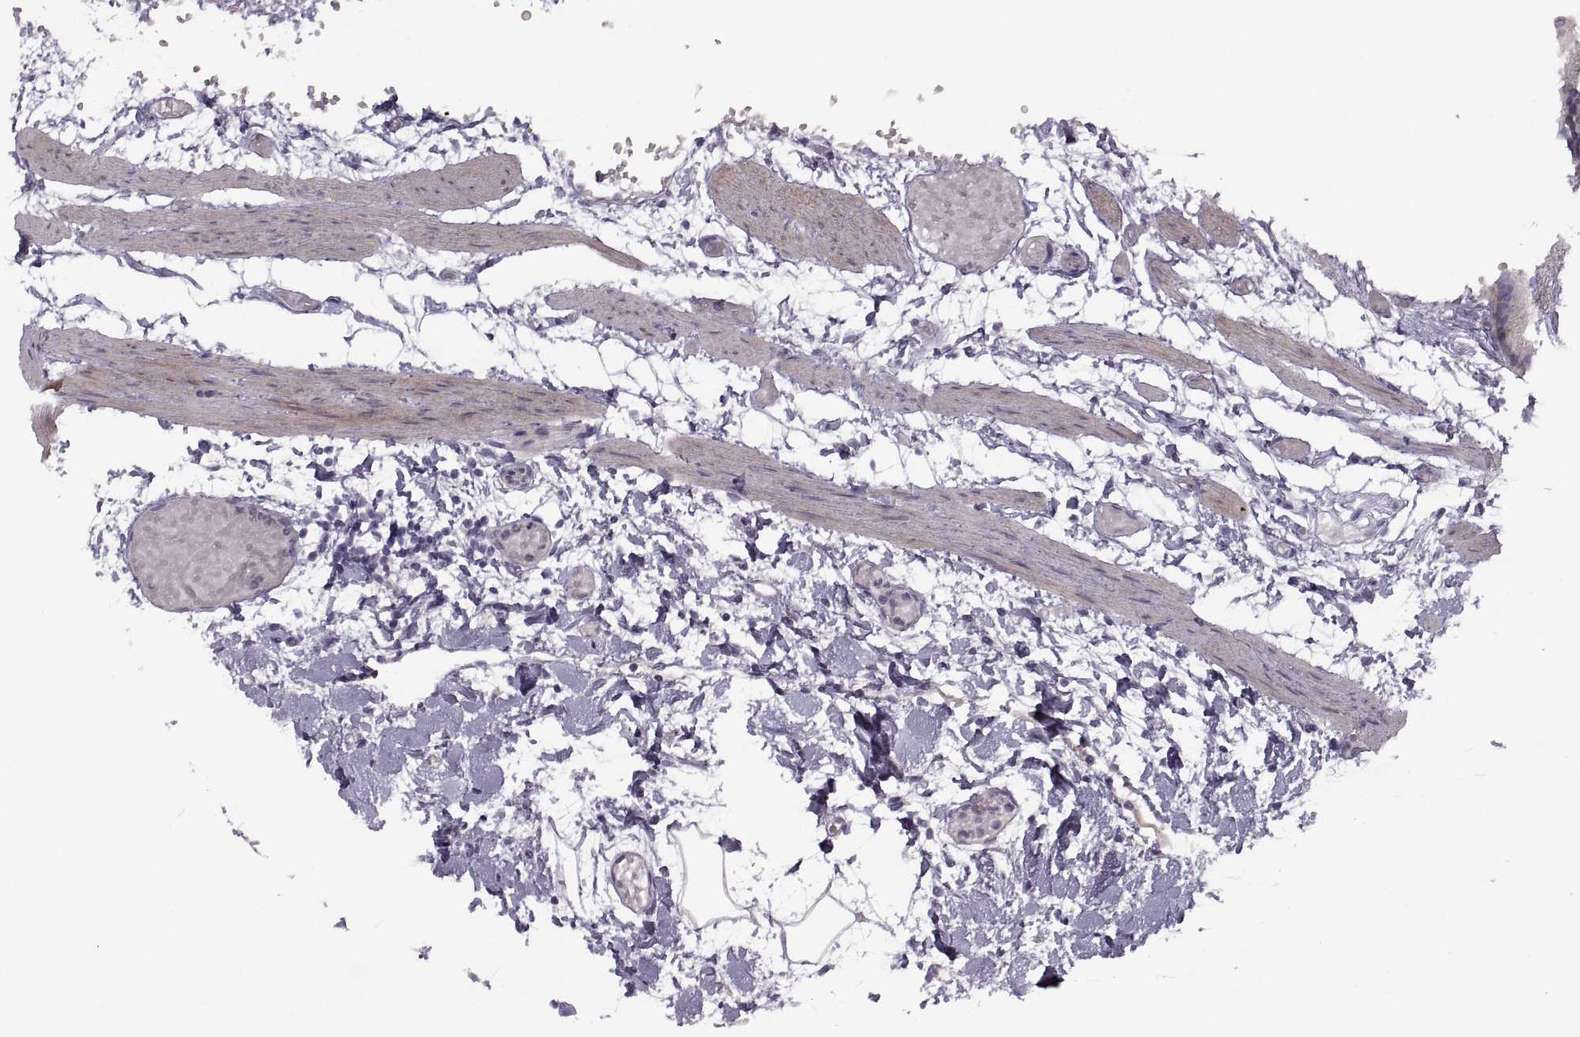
{"staining": {"intensity": "moderate", "quantity": "<25%", "location": "cytoplasmic/membranous"}, "tissue": "gallbladder", "cell_type": "Glandular cells", "image_type": "normal", "snomed": [{"axis": "morphology", "description": "Normal tissue, NOS"}, {"axis": "topography", "description": "Gallbladder"}], "caption": "This is an image of IHC staining of unremarkable gallbladder, which shows moderate staining in the cytoplasmic/membranous of glandular cells.", "gene": "PIERCE1", "patient": {"sex": "female", "age": 45}}